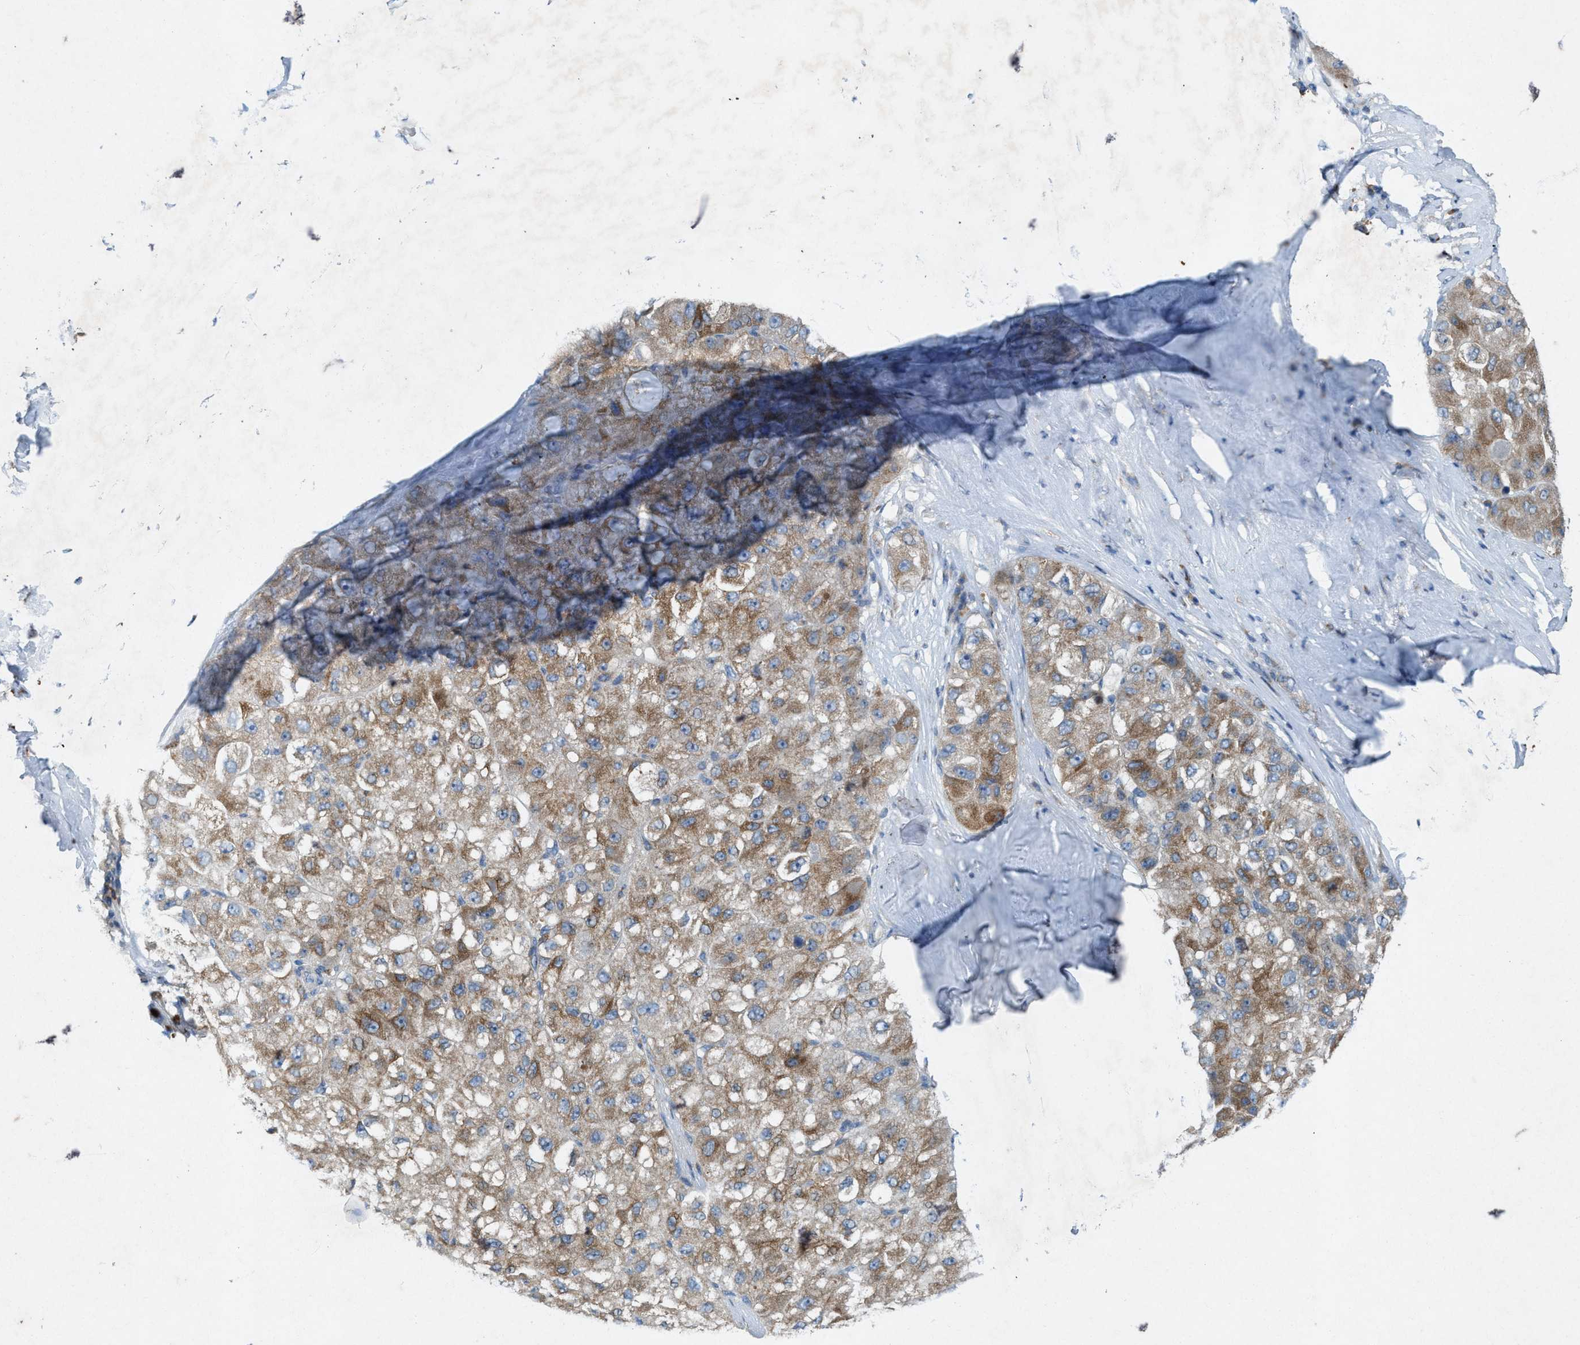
{"staining": {"intensity": "moderate", "quantity": ">75%", "location": "cytoplasmic/membranous"}, "tissue": "liver cancer", "cell_type": "Tumor cells", "image_type": "cancer", "snomed": [{"axis": "morphology", "description": "Carcinoma, Hepatocellular, NOS"}, {"axis": "topography", "description": "Liver"}], "caption": "Immunohistochemical staining of human liver cancer (hepatocellular carcinoma) demonstrates medium levels of moderate cytoplasmic/membranous expression in approximately >75% of tumor cells.", "gene": "URGCP", "patient": {"sex": "male", "age": 80}}